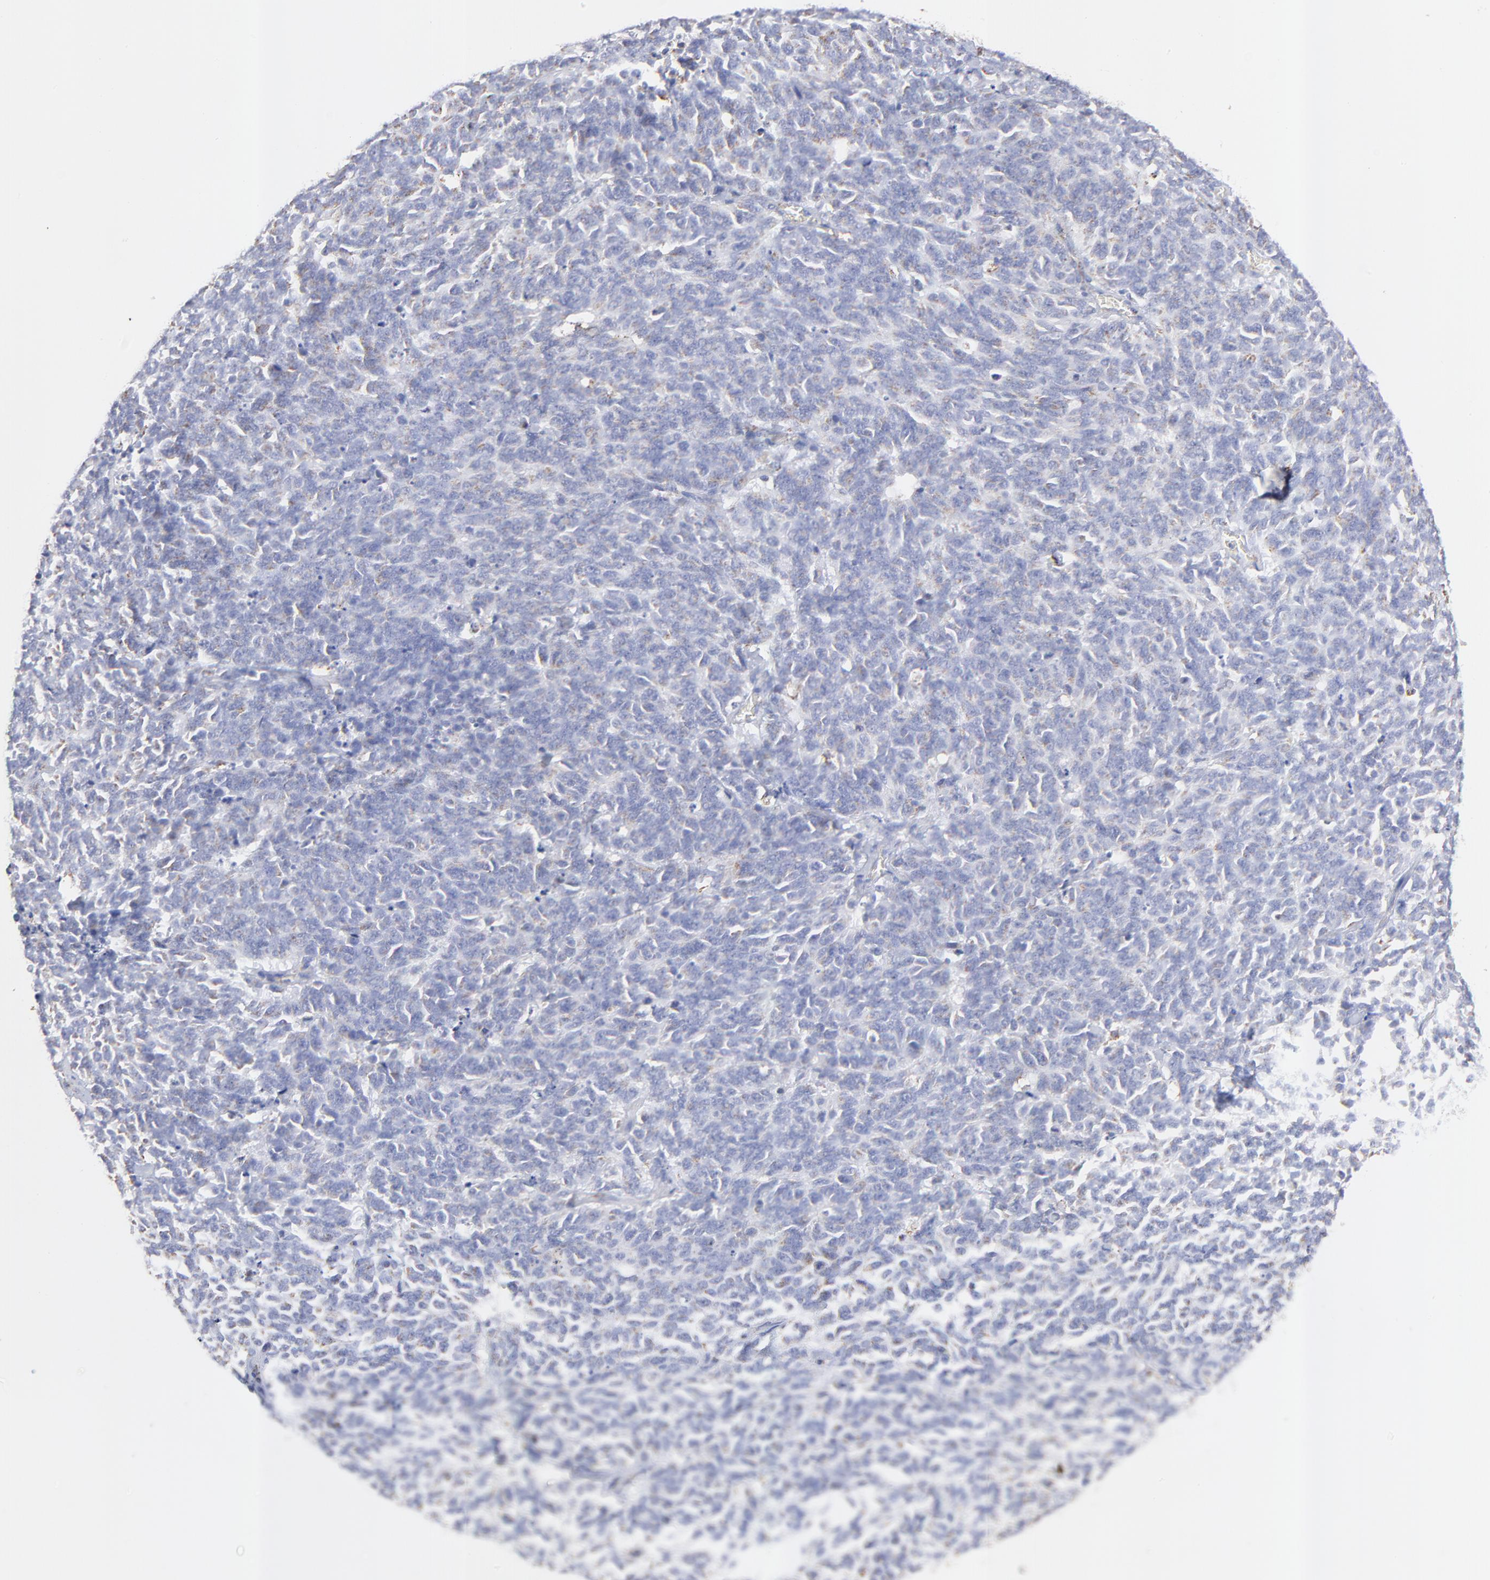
{"staining": {"intensity": "weak", "quantity": "<25%", "location": "cytoplasmic/membranous"}, "tissue": "lung cancer", "cell_type": "Tumor cells", "image_type": "cancer", "snomed": [{"axis": "morphology", "description": "Neoplasm, malignant, NOS"}, {"axis": "topography", "description": "Lung"}], "caption": "Micrograph shows no protein expression in tumor cells of neoplasm (malignant) (lung) tissue.", "gene": "COX4I1", "patient": {"sex": "female", "age": 58}}